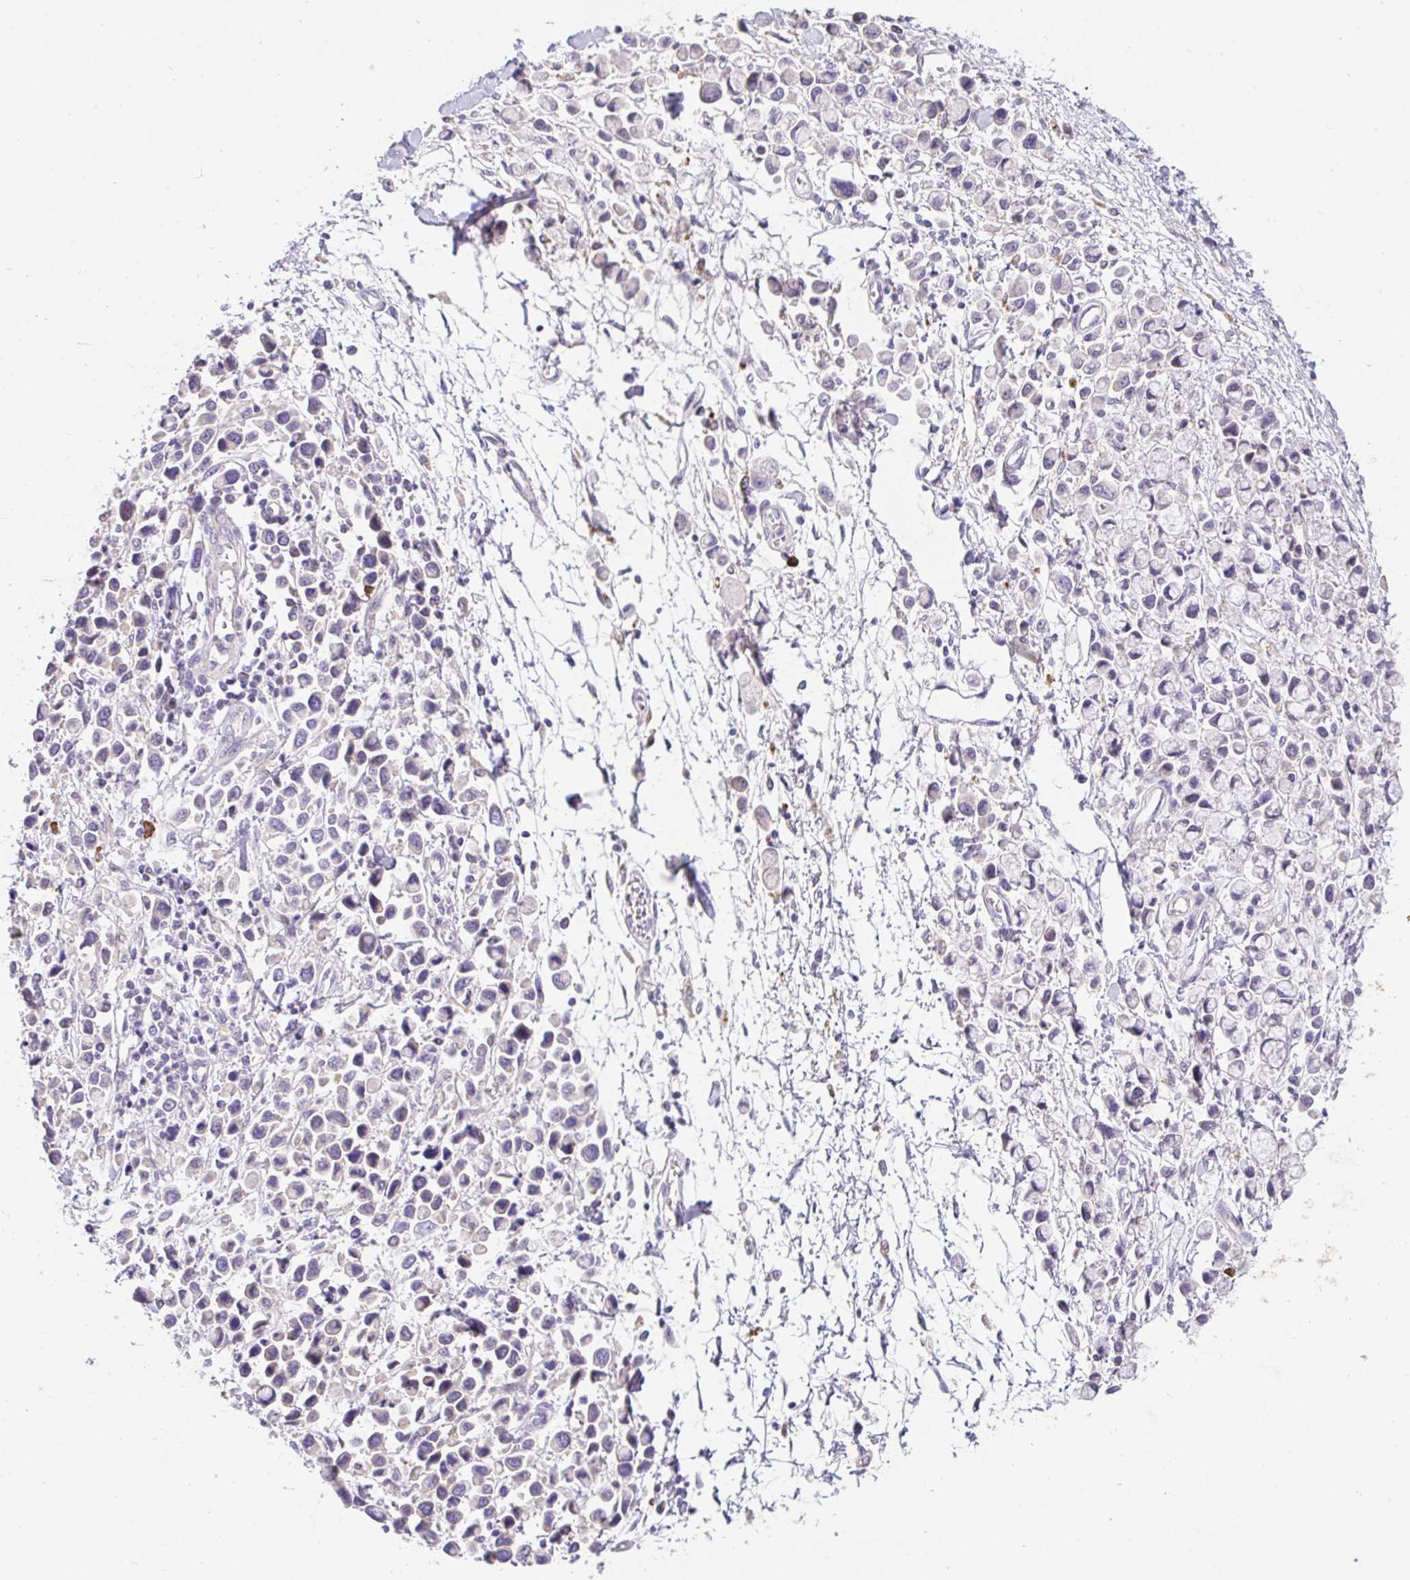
{"staining": {"intensity": "negative", "quantity": "none", "location": "none"}, "tissue": "stomach cancer", "cell_type": "Tumor cells", "image_type": "cancer", "snomed": [{"axis": "morphology", "description": "Adenocarcinoma, NOS"}, {"axis": "topography", "description": "Stomach"}], "caption": "High power microscopy micrograph of an immunohistochemistry (IHC) image of stomach adenocarcinoma, revealing no significant staining in tumor cells. The staining is performed using DAB brown chromogen with nuclei counter-stained in using hematoxylin.", "gene": "EPN3", "patient": {"sex": "female", "age": 81}}